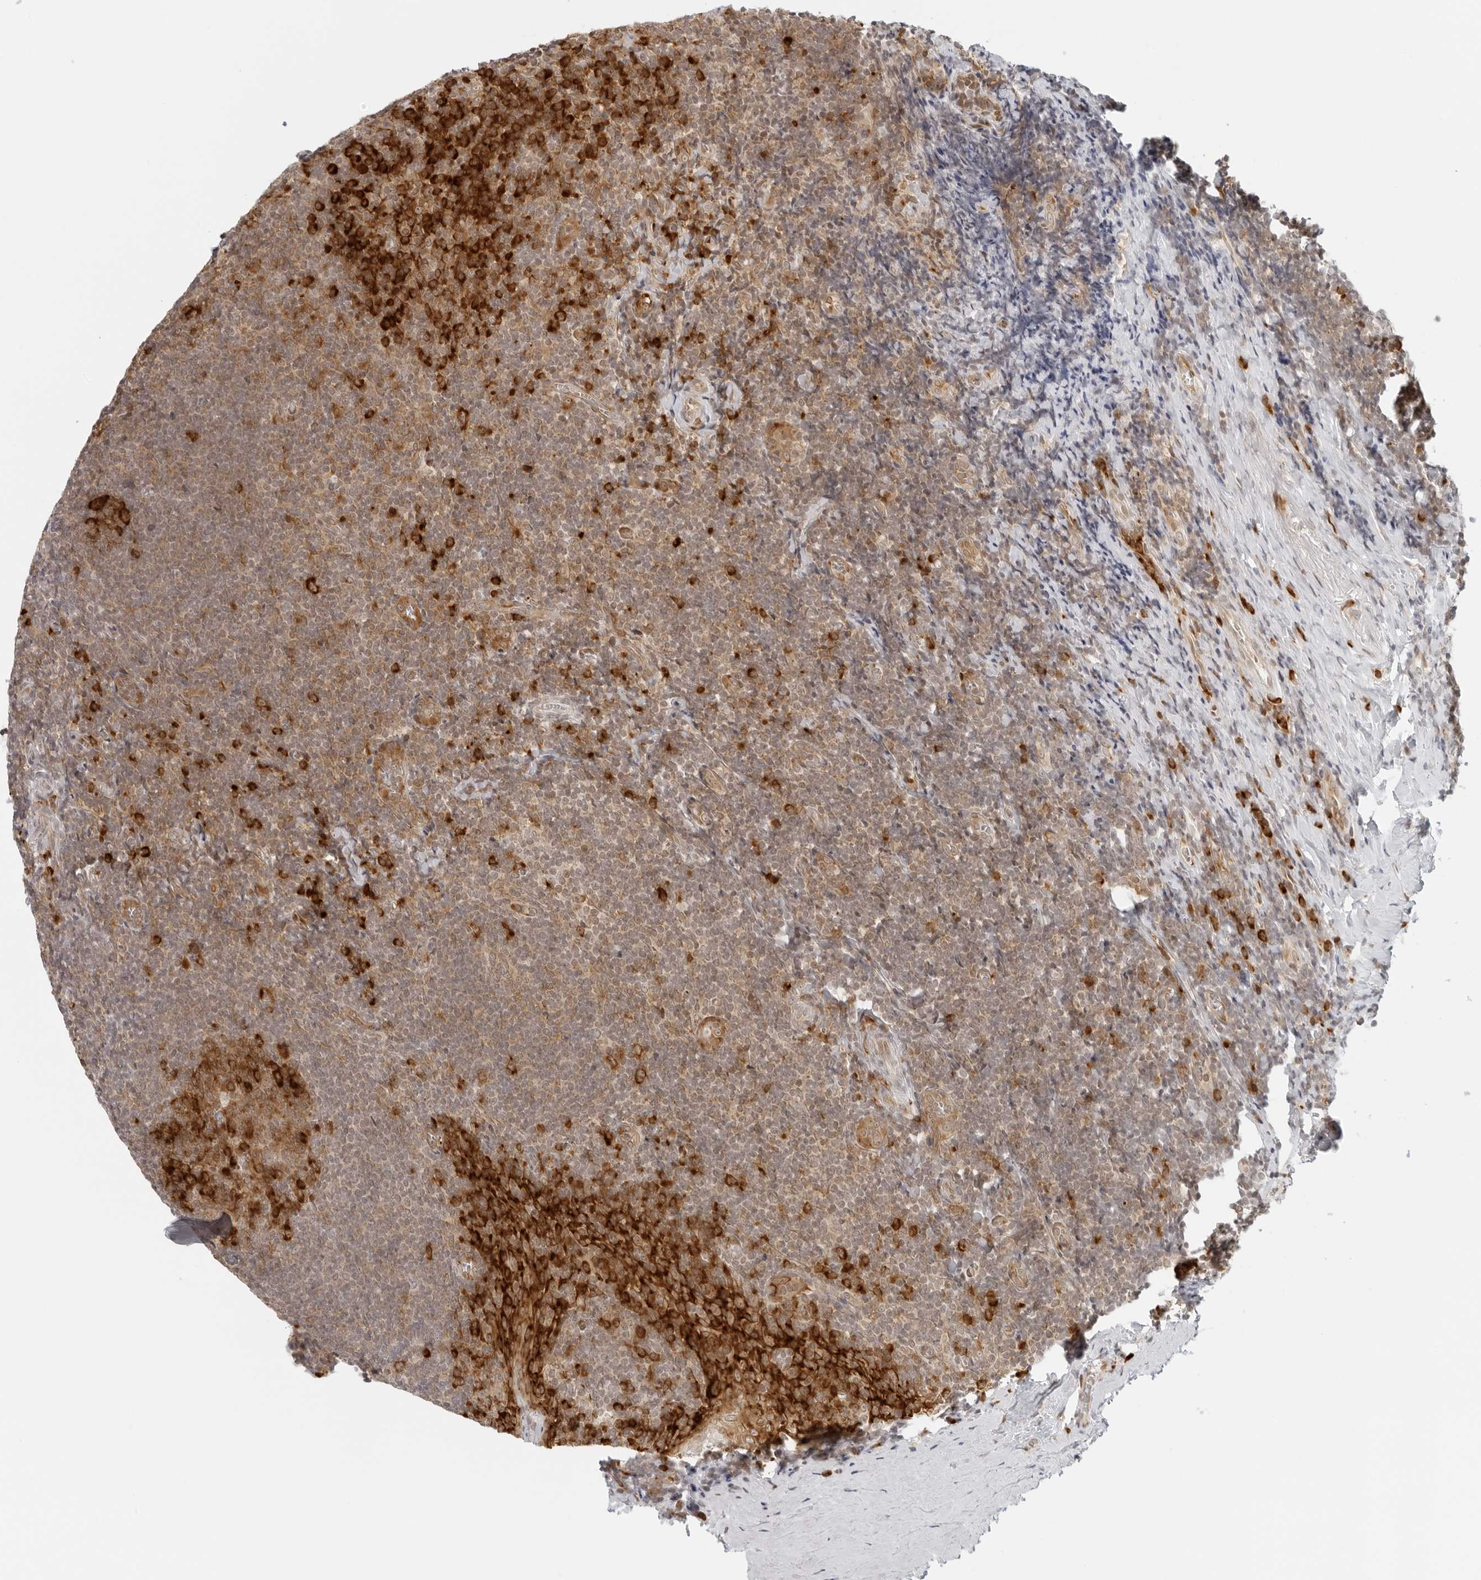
{"staining": {"intensity": "strong", "quantity": ">75%", "location": "cytoplasmic/membranous"}, "tissue": "tonsil", "cell_type": "Germinal center cells", "image_type": "normal", "snomed": [{"axis": "morphology", "description": "Normal tissue, NOS"}, {"axis": "topography", "description": "Tonsil"}], "caption": "Germinal center cells exhibit strong cytoplasmic/membranous positivity in about >75% of cells in unremarkable tonsil. (Brightfield microscopy of DAB IHC at high magnification).", "gene": "EIF4G1", "patient": {"sex": "male", "age": 27}}